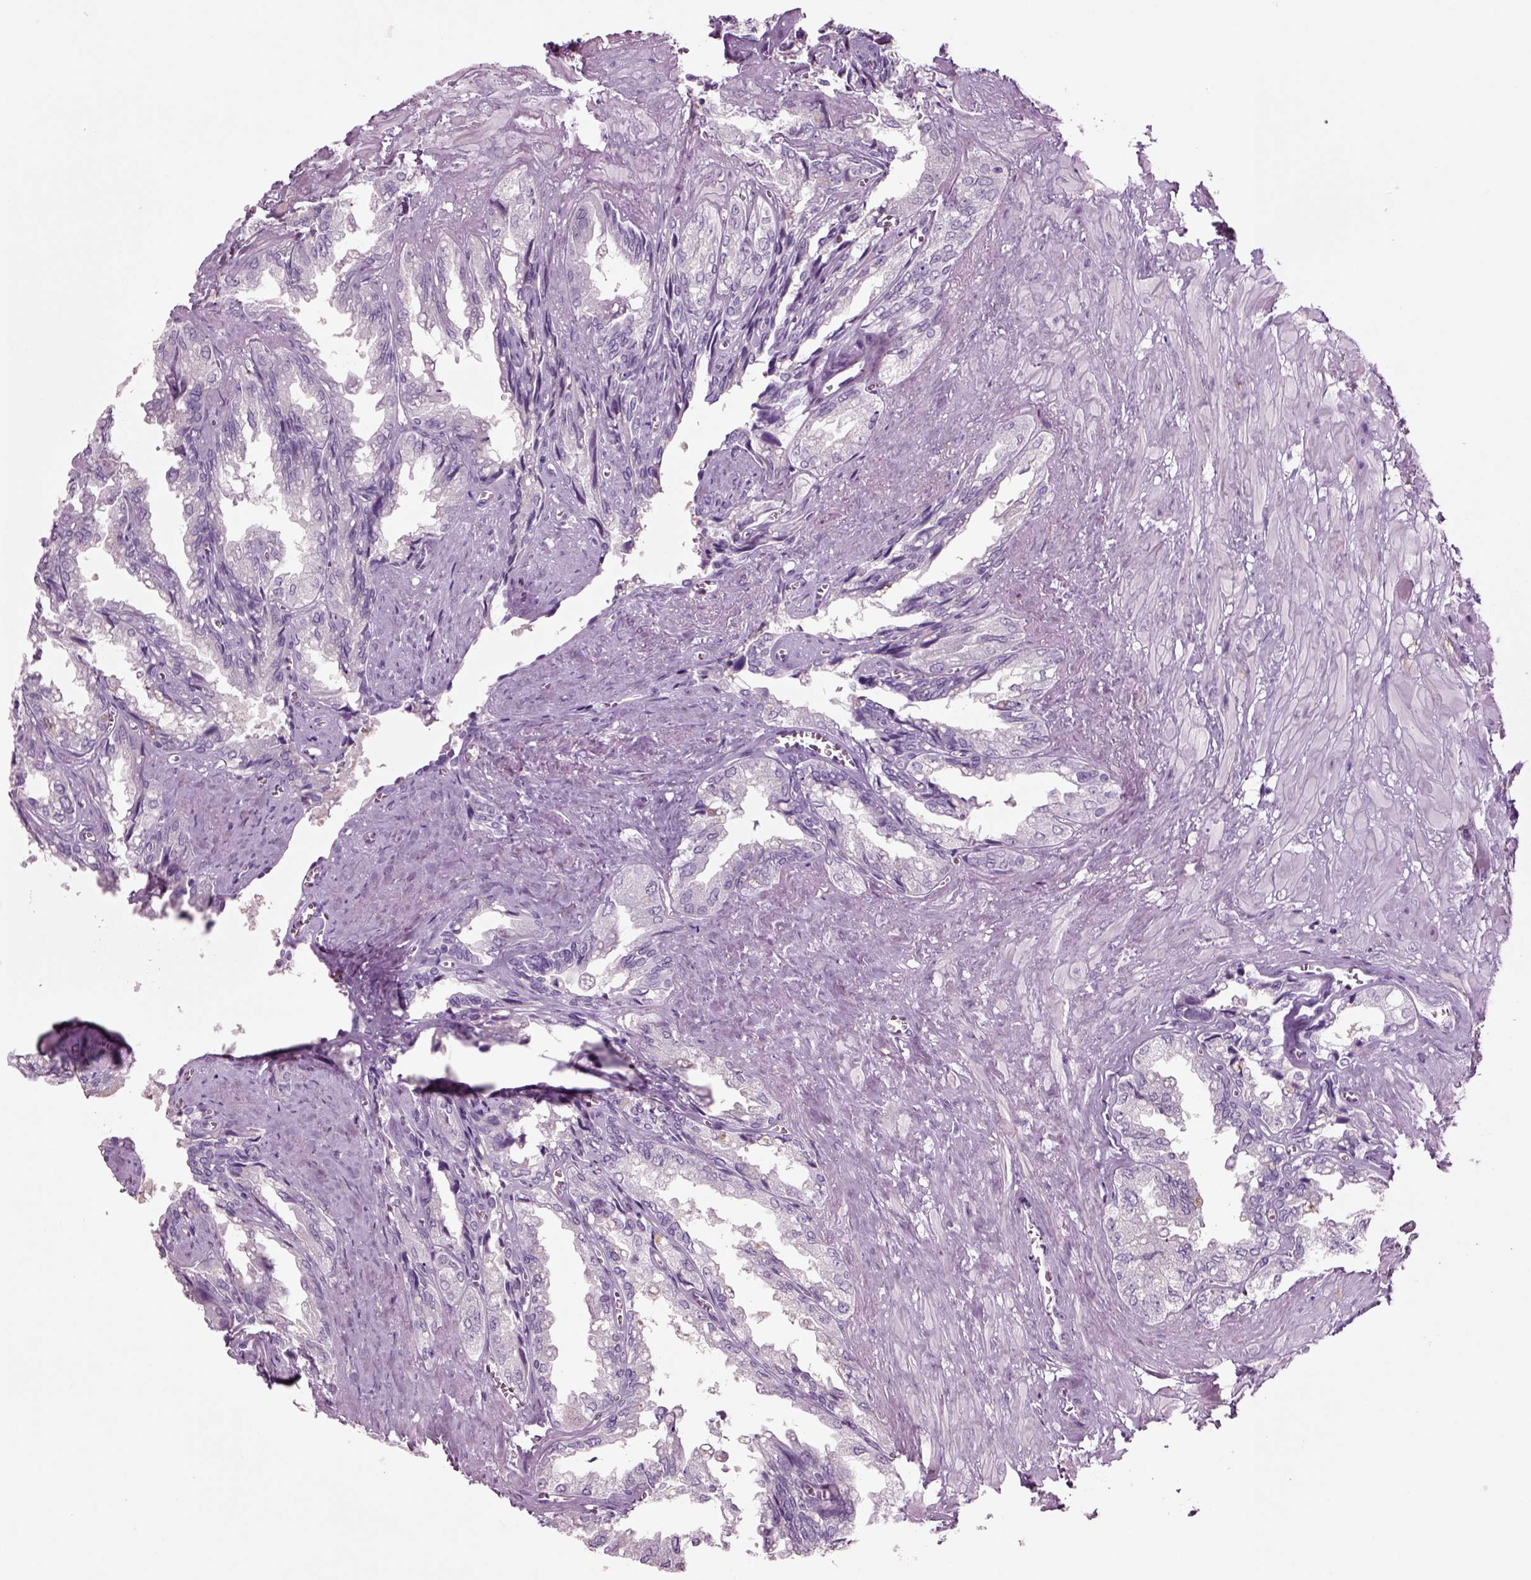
{"staining": {"intensity": "negative", "quantity": "none", "location": "none"}, "tissue": "seminal vesicle", "cell_type": "Glandular cells", "image_type": "normal", "snomed": [{"axis": "morphology", "description": "Normal tissue, NOS"}, {"axis": "topography", "description": "Seminal veicle"}], "caption": "Immunohistochemistry histopathology image of benign seminal vesicle stained for a protein (brown), which reveals no staining in glandular cells.", "gene": "CRABP1", "patient": {"sex": "male", "age": 67}}